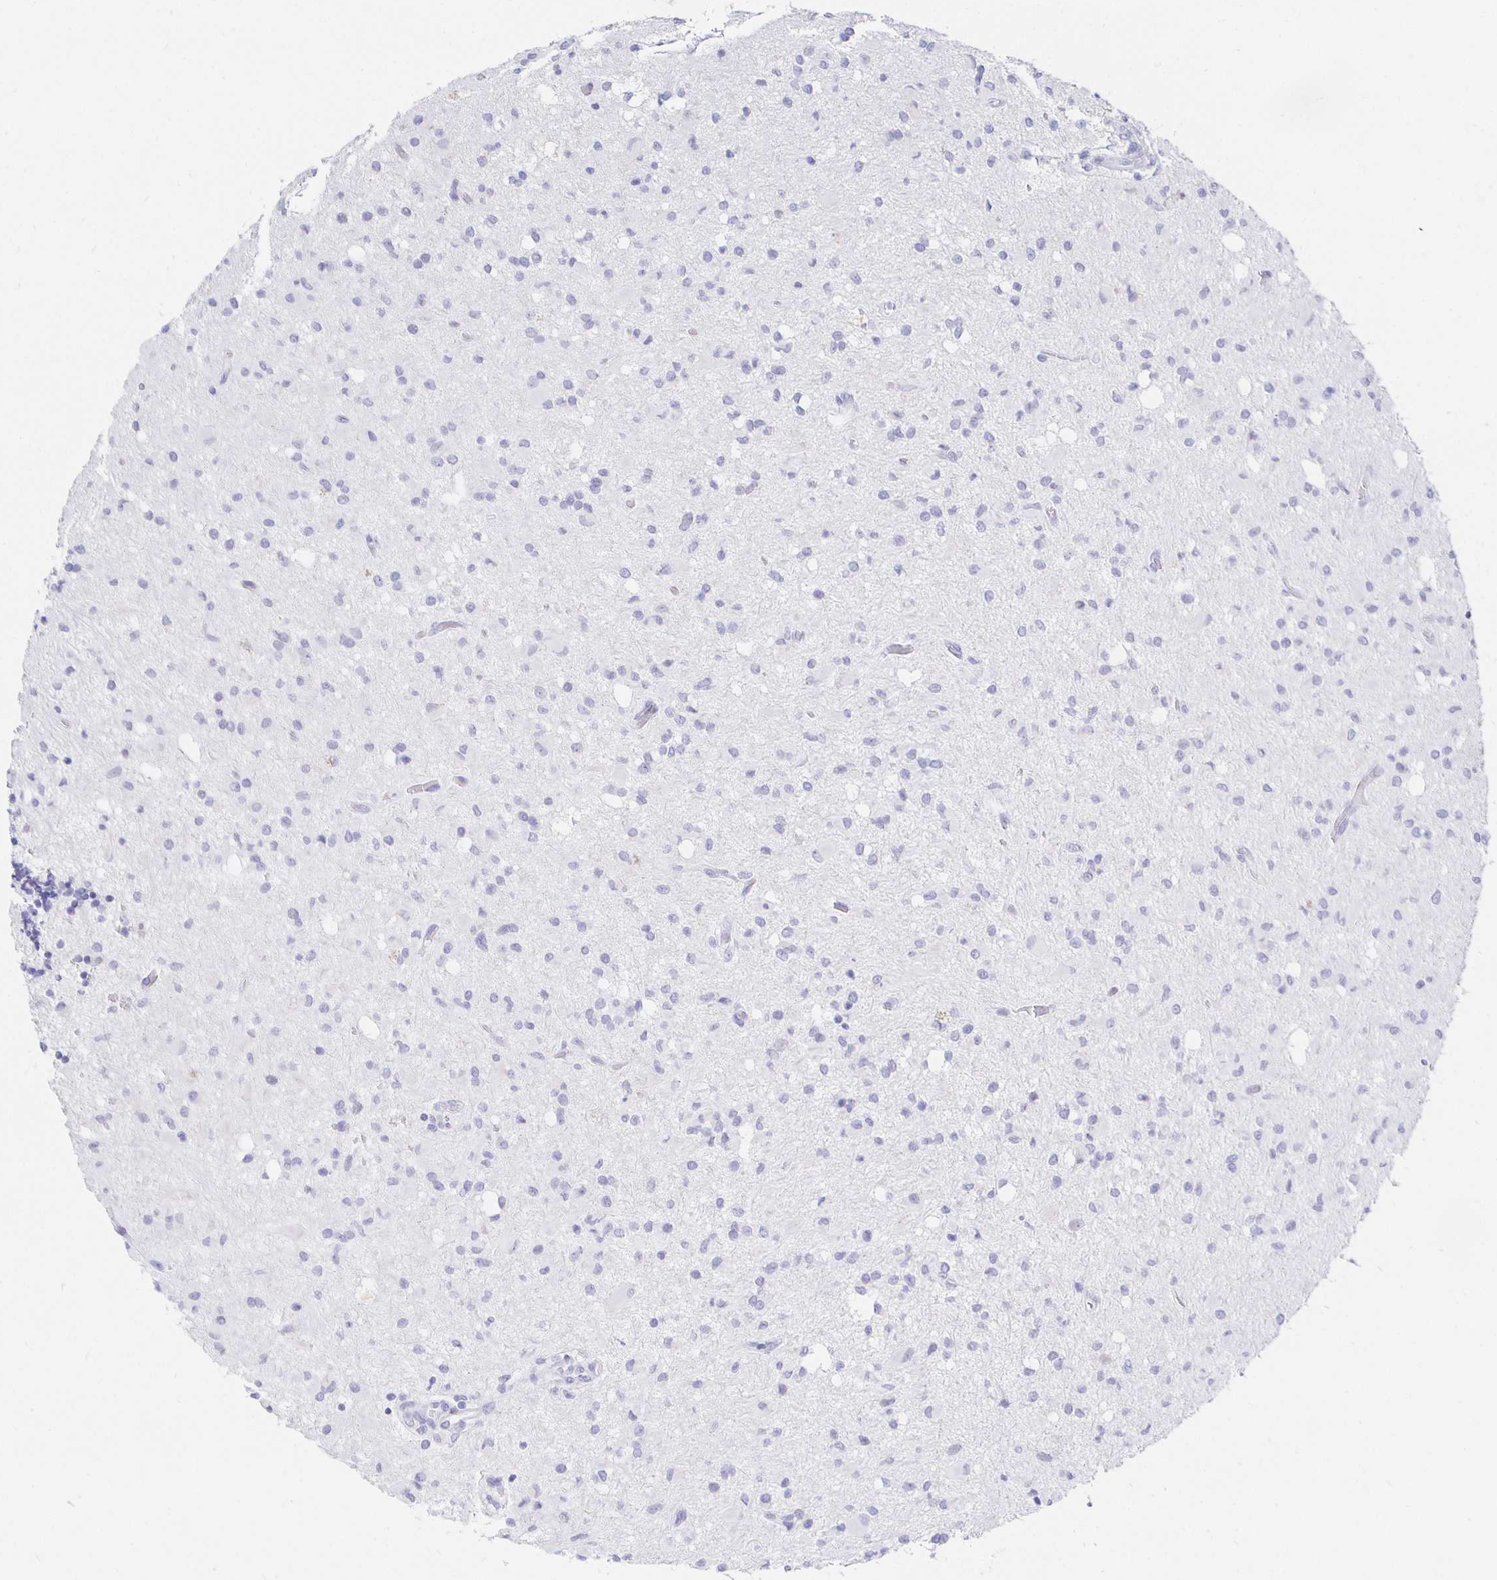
{"staining": {"intensity": "negative", "quantity": "none", "location": "none"}, "tissue": "glioma", "cell_type": "Tumor cells", "image_type": "cancer", "snomed": [{"axis": "morphology", "description": "Glioma, malignant, Low grade"}, {"axis": "topography", "description": "Brain"}], "caption": "IHC photomicrograph of neoplastic tissue: low-grade glioma (malignant) stained with DAB (3,3'-diaminobenzidine) exhibits no significant protein positivity in tumor cells.", "gene": "CR2", "patient": {"sex": "female", "age": 33}}